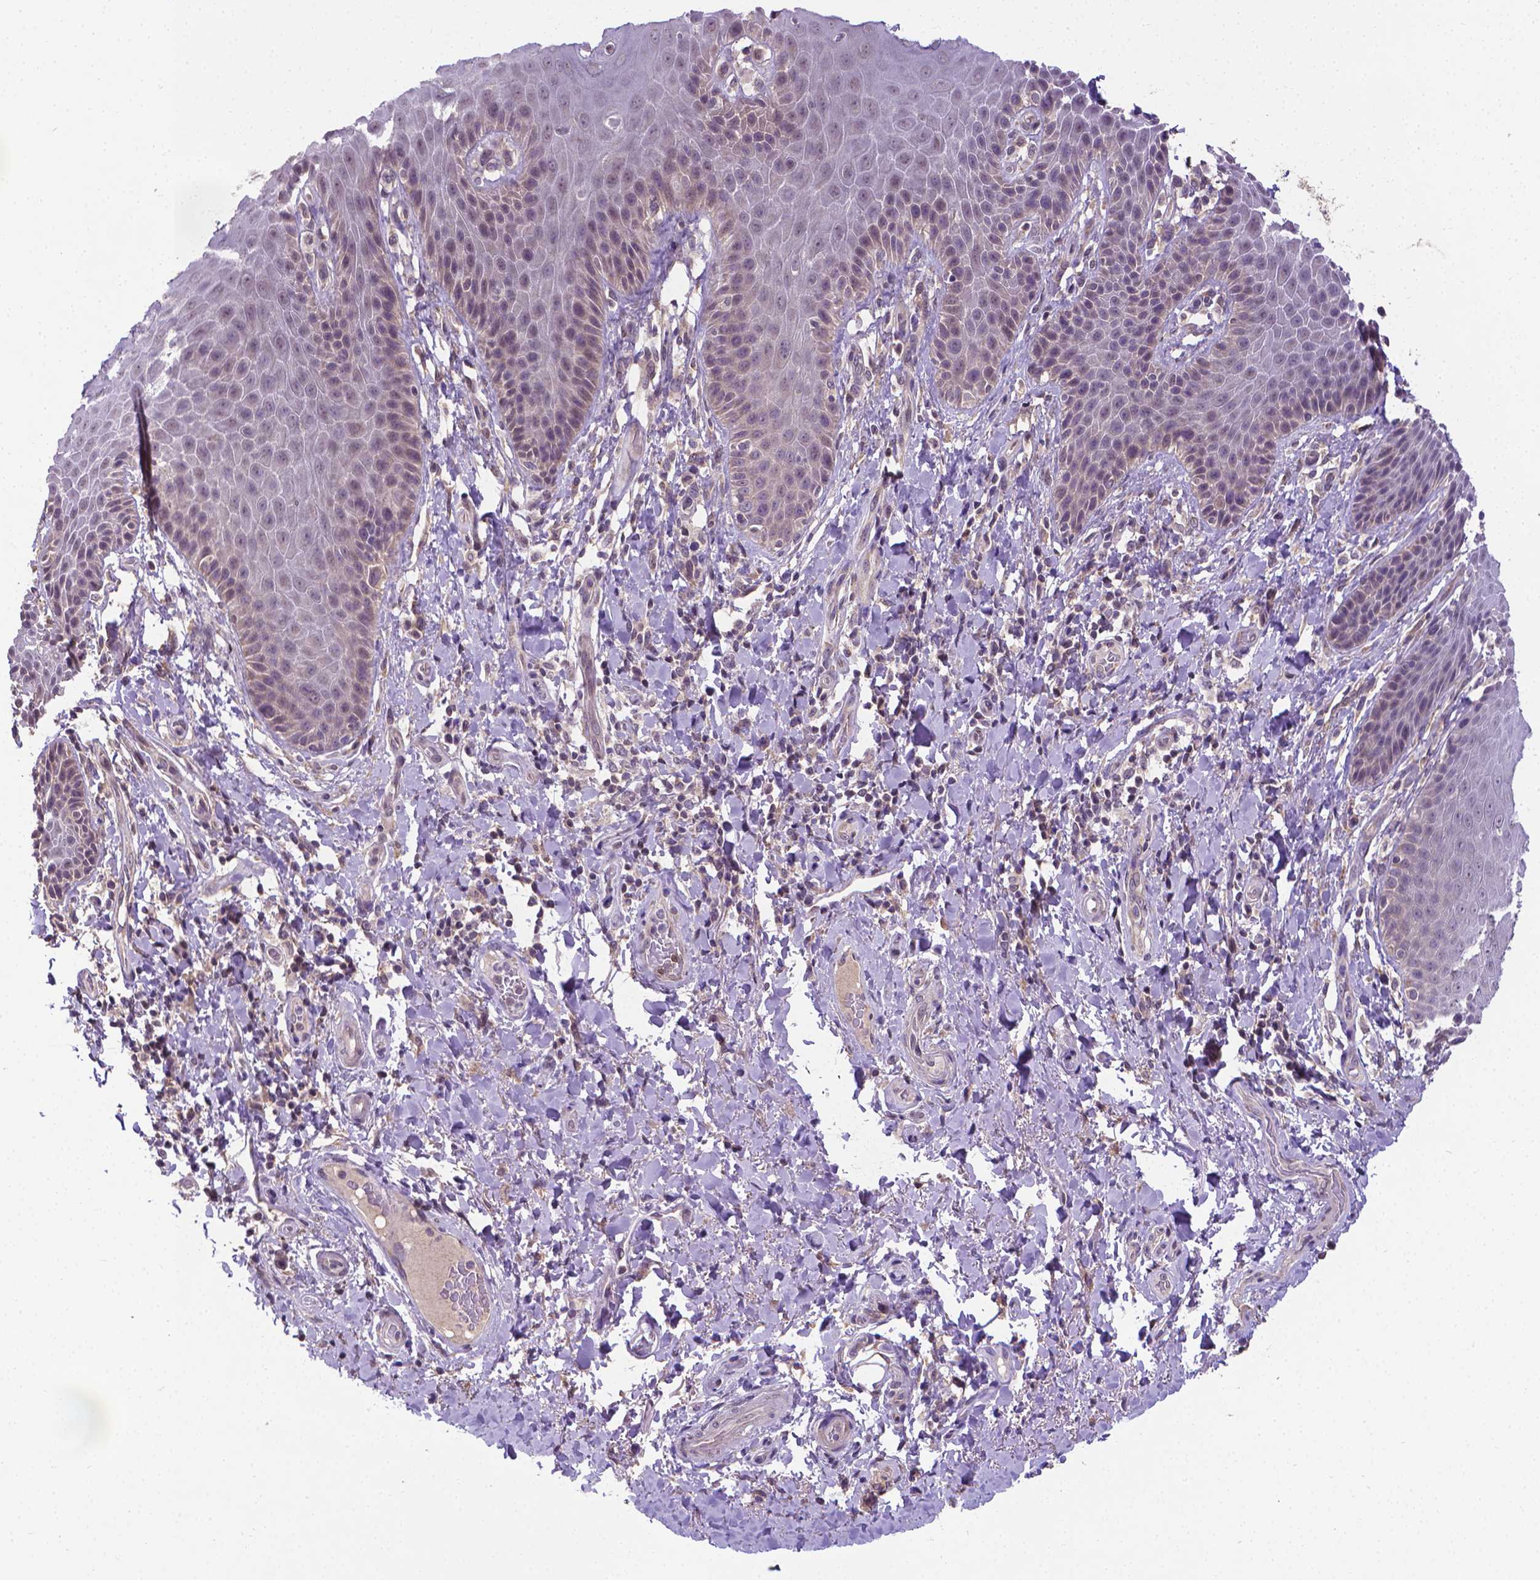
{"staining": {"intensity": "moderate", "quantity": "<25%", "location": "cytoplasmic/membranous"}, "tissue": "skin", "cell_type": "Epidermal cells", "image_type": "normal", "snomed": [{"axis": "morphology", "description": "Normal tissue, NOS"}, {"axis": "topography", "description": "Anal"}, {"axis": "topography", "description": "Peripheral nerve tissue"}], "caption": "Skin stained with a brown dye exhibits moderate cytoplasmic/membranous positive expression in approximately <25% of epidermal cells.", "gene": "GPR63", "patient": {"sex": "male", "age": 51}}